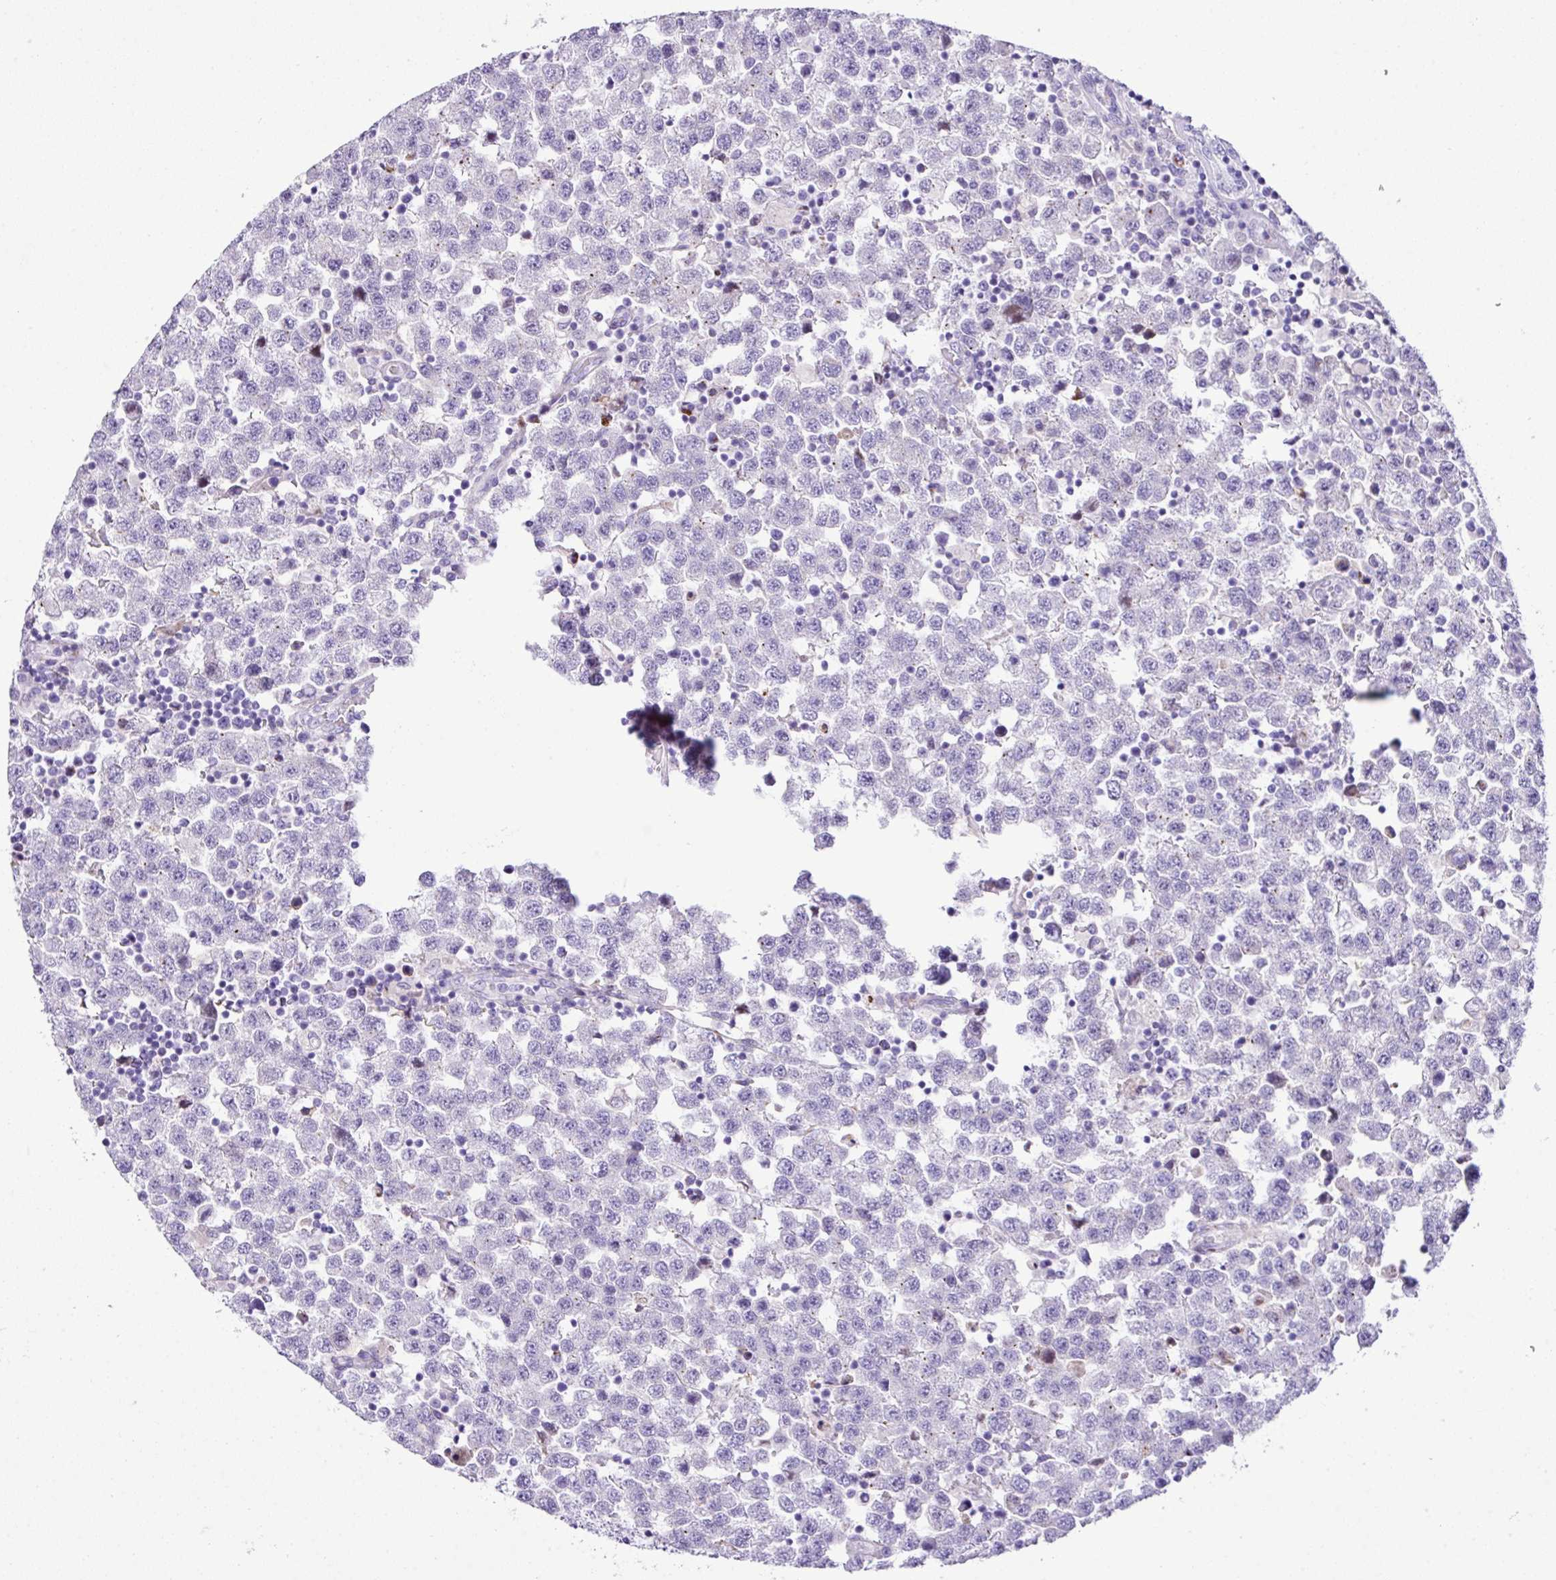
{"staining": {"intensity": "negative", "quantity": "none", "location": "none"}, "tissue": "testis cancer", "cell_type": "Tumor cells", "image_type": "cancer", "snomed": [{"axis": "morphology", "description": "Seminoma, NOS"}, {"axis": "topography", "description": "Testis"}], "caption": "Histopathology image shows no significant protein staining in tumor cells of seminoma (testis).", "gene": "RCAN2", "patient": {"sex": "male", "age": 34}}